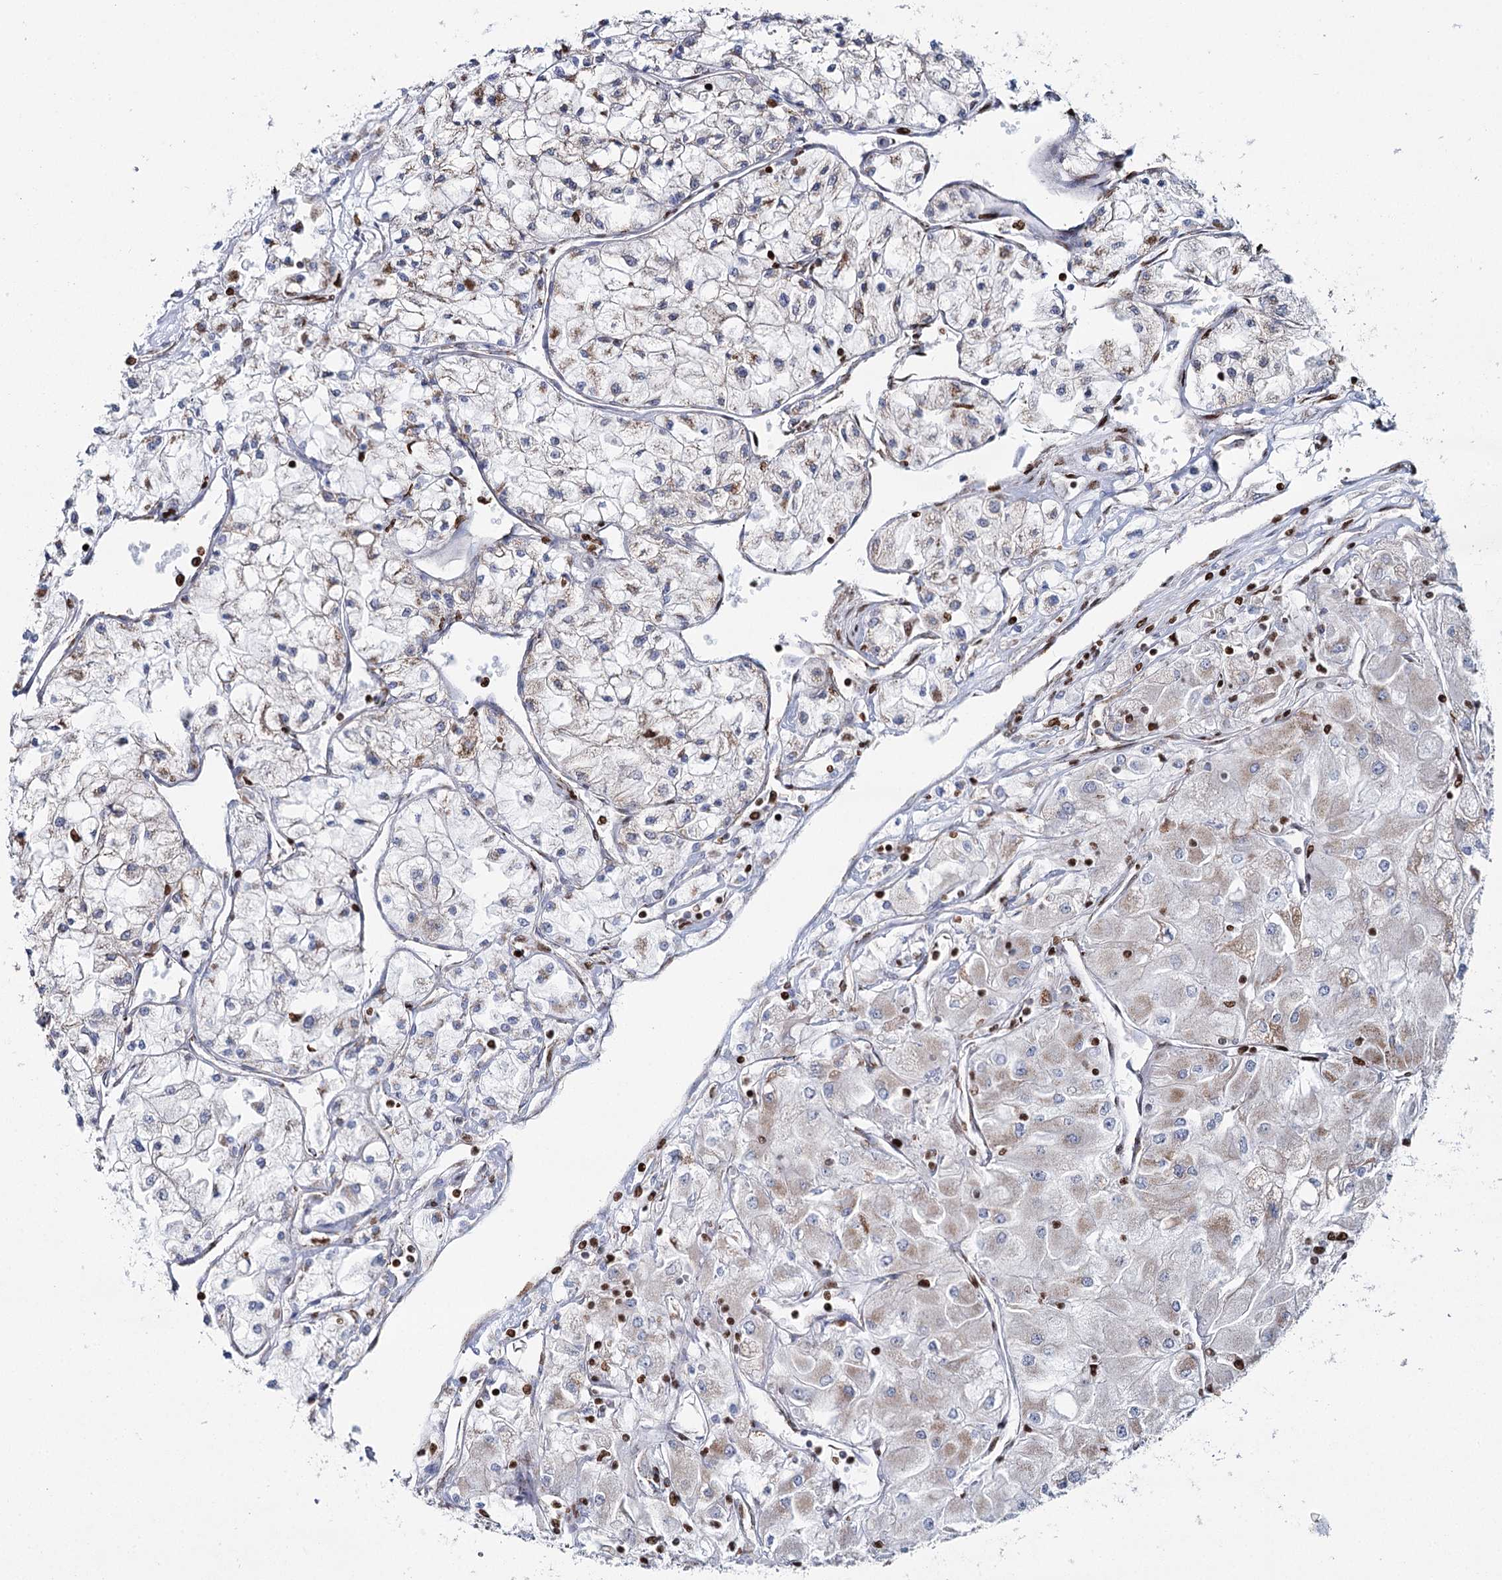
{"staining": {"intensity": "weak", "quantity": "25%-75%", "location": "cytoplasmic/membranous"}, "tissue": "renal cancer", "cell_type": "Tumor cells", "image_type": "cancer", "snomed": [{"axis": "morphology", "description": "Adenocarcinoma, NOS"}, {"axis": "topography", "description": "Kidney"}], "caption": "The image demonstrates immunohistochemical staining of renal adenocarcinoma. There is weak cytoplasmic/membranous expression is present in about 25%-75% of tumor cells.", "gene": "PDHX", "patient": {"sex": "male", "age": 80}}